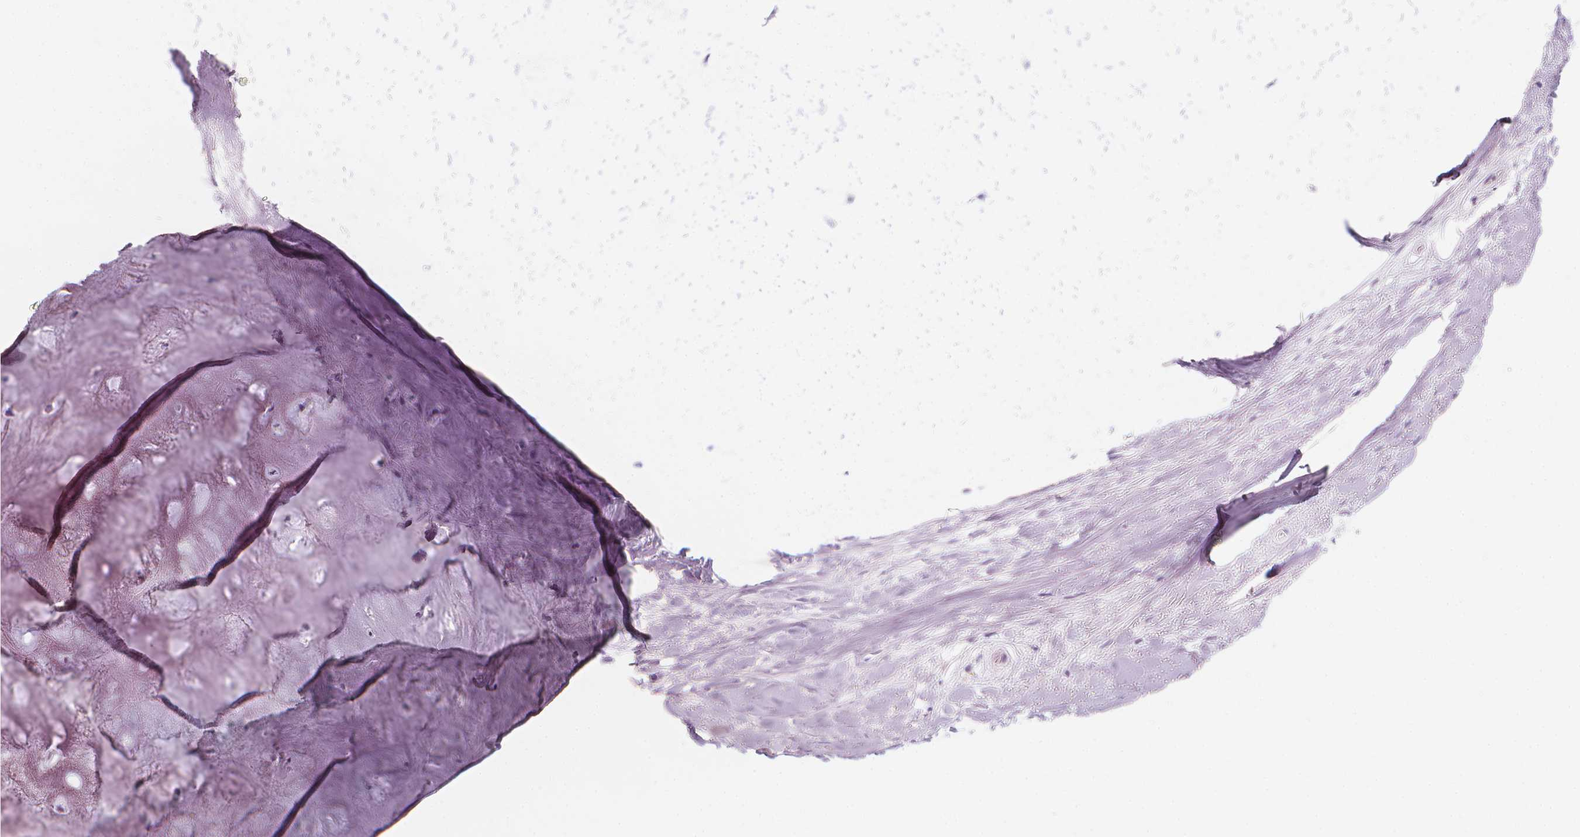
{"staining": {"intensity": "negative", "quantity": "none", "location": "none"}, "tissue": "adipose tissue", "cell_type": "Adipocytes", "image_type": "normal", "snomed": [{"axis": "morphology", "description": "Normal tissue, NOS"}, {"axis": "topography", "description": "Cartilage tissue"}], "caption": "Immunohistochemistry (IHC) histopathology image of benign adipose tissue: adipose tissue stained with DAB (3,3'-diaminobenzidine) shows no significant protein expression in adipocytes.", "gene": "DCAF8L1", "patient": {"sex": "male", "age": 57}}